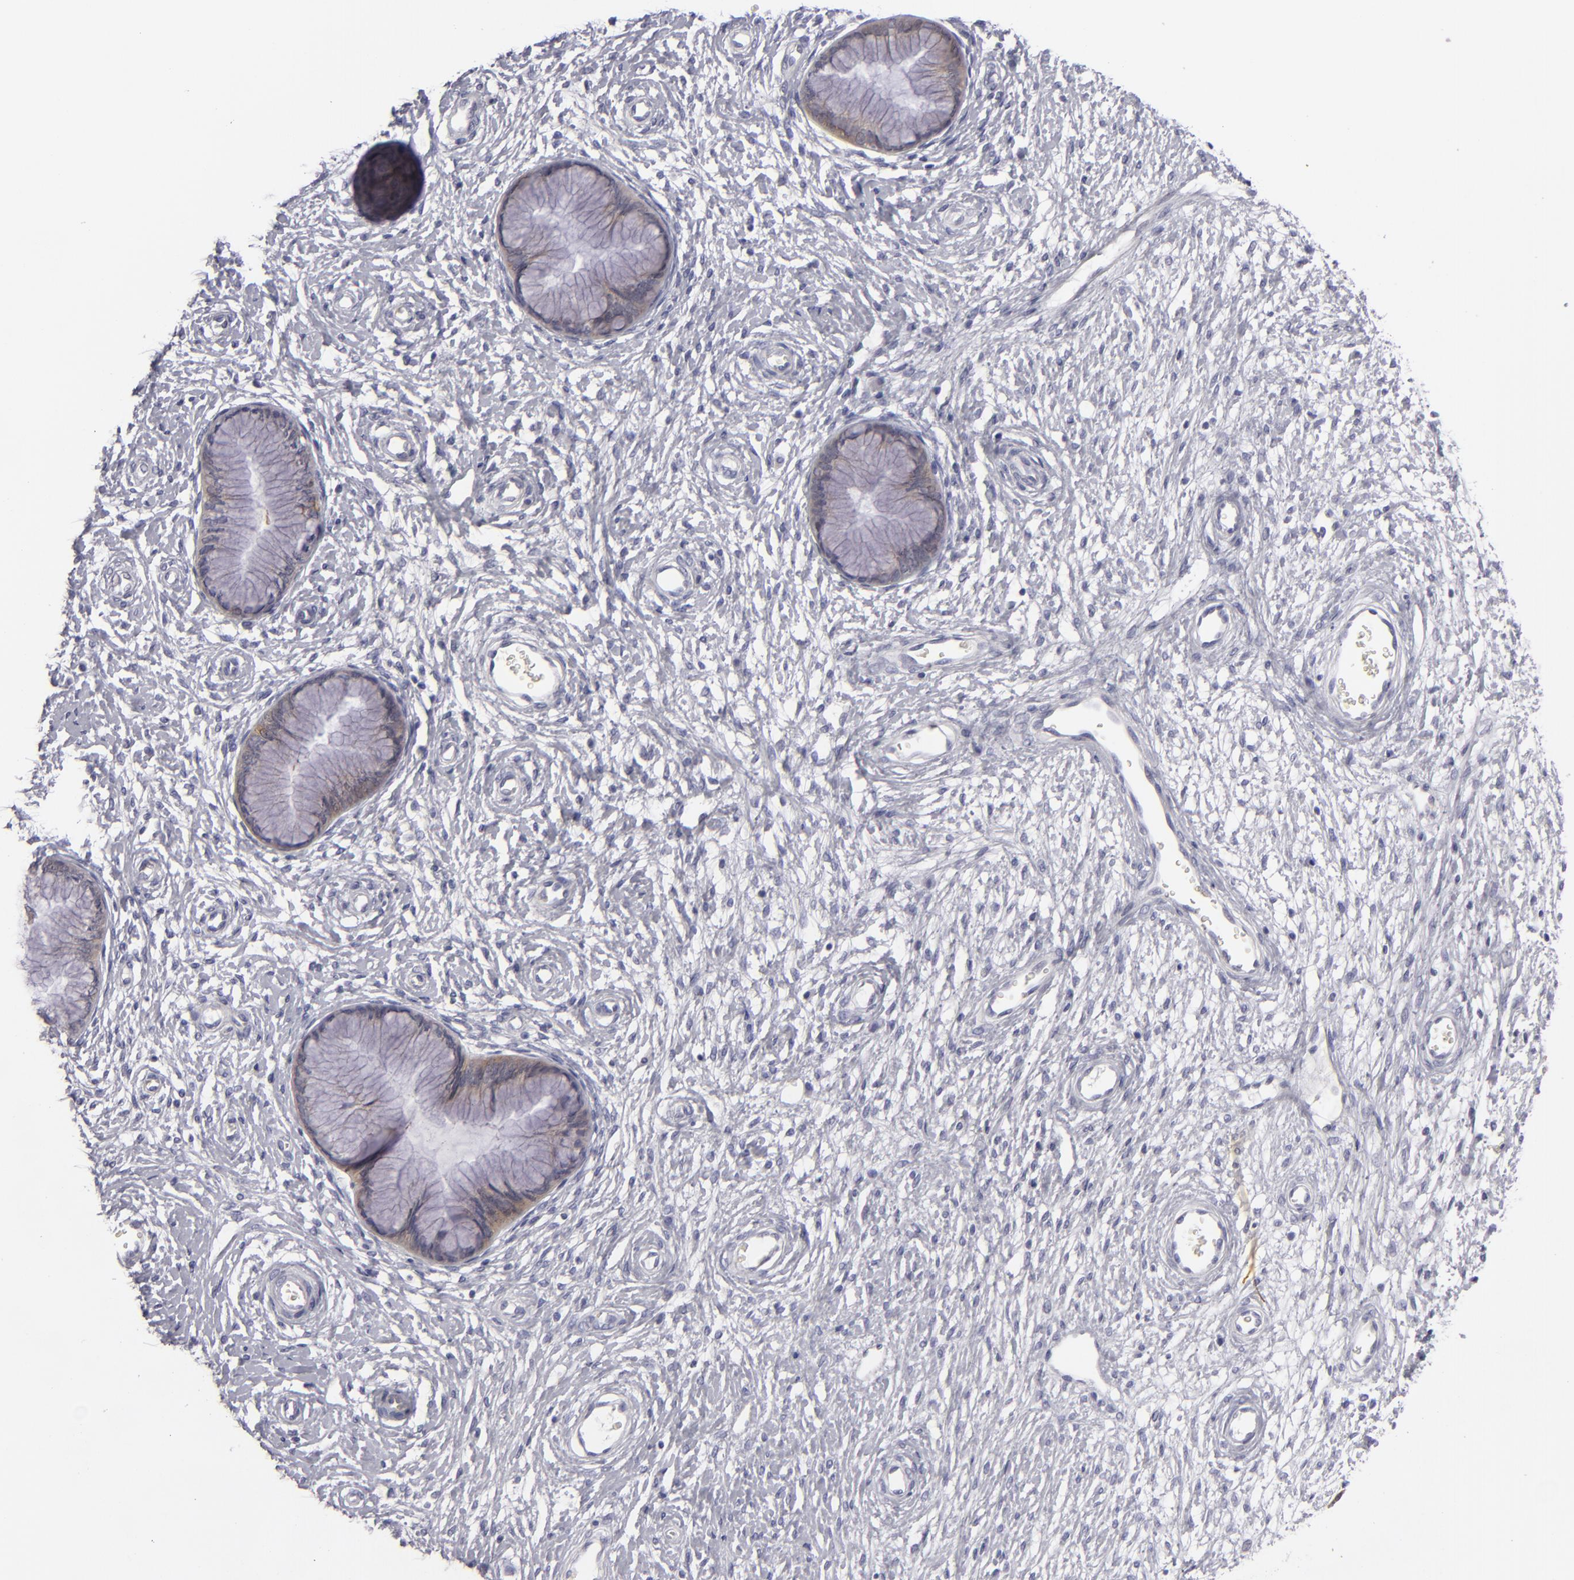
{"staining": {"intensity": "weak", "quantity": ">75%", "location": "cytoplasmic/membranous"}, "tissue": "cervix", "cell_type": "Glandular cells", "image_type": "normal", "snomed": [{"axis": "morphology", "description": "Normal tissue, NOS"}, {"axis": "topography", "description": "Cervix"}], "caption": "Immunohistochemistry histopathology image of unremarkable cervix: cervix stained using immunohistochemistry shows low levels of weak protein expression localized specifically in the cytoplasmic/membranous of glandular cells, appearing as a cytoplasmic/membranous brown color.", "gene": "JUP", "patient": {"sex": "female", "age": 55}}